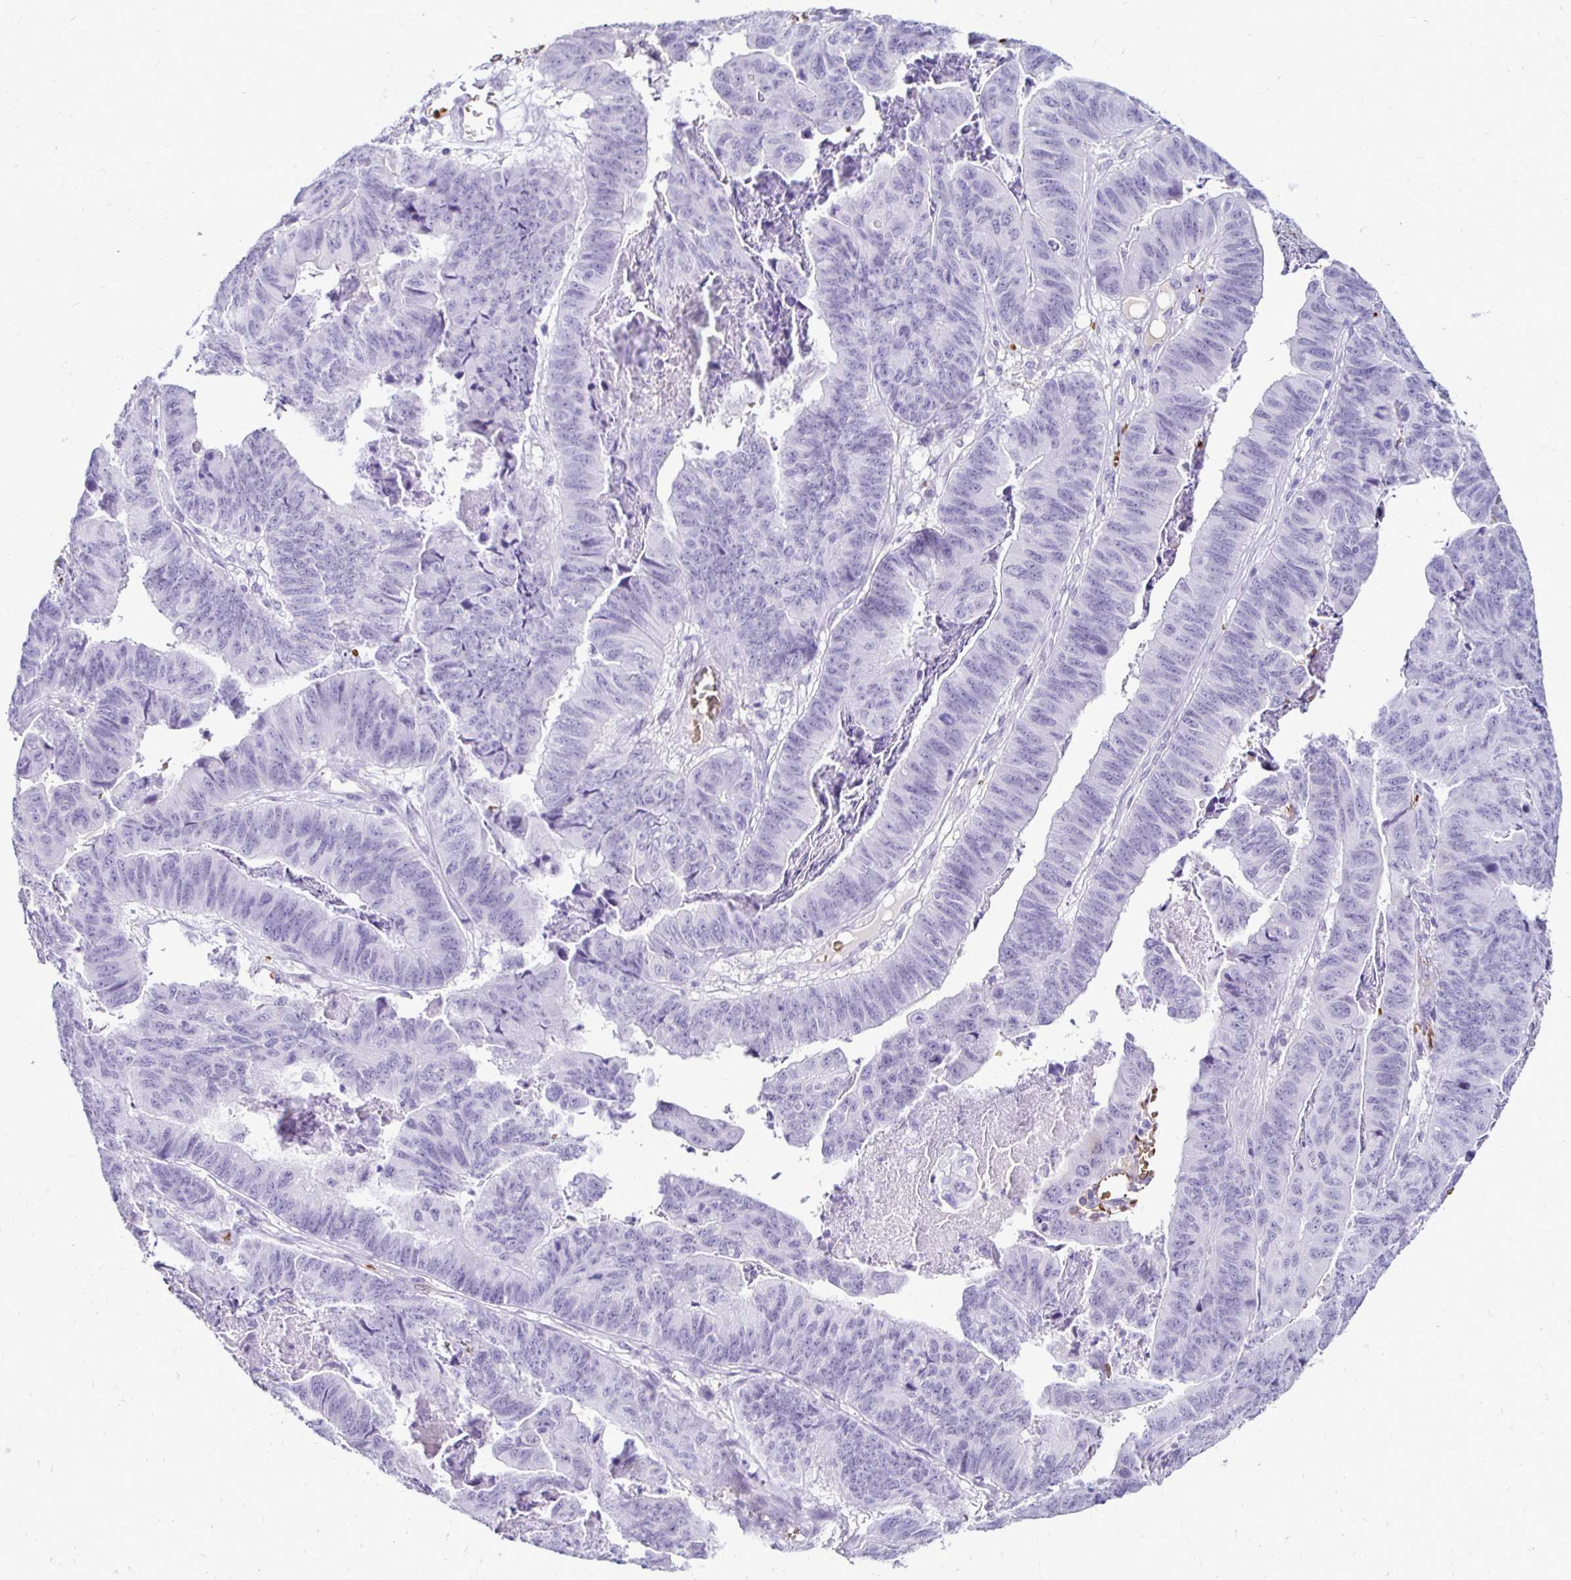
{"staining": {"intensity": "negative", "quantity": "none", "location": "none"}, "tissue": "stomach cancer", "cell_type": "Tumor cells", "image_type": "cancer", "snomed": [{"axis": "morphology", "description": "Adenocarcinoma, NOS"}, {"axis": "topography", "description": "Stomach, lower"}], "caption": "The photomicrograph displays no significant positivity in tumor cells of adenocarcinoma (stomach).", "gene": "RHBDL3", "patient": {"sex": "male", "age": 77}}